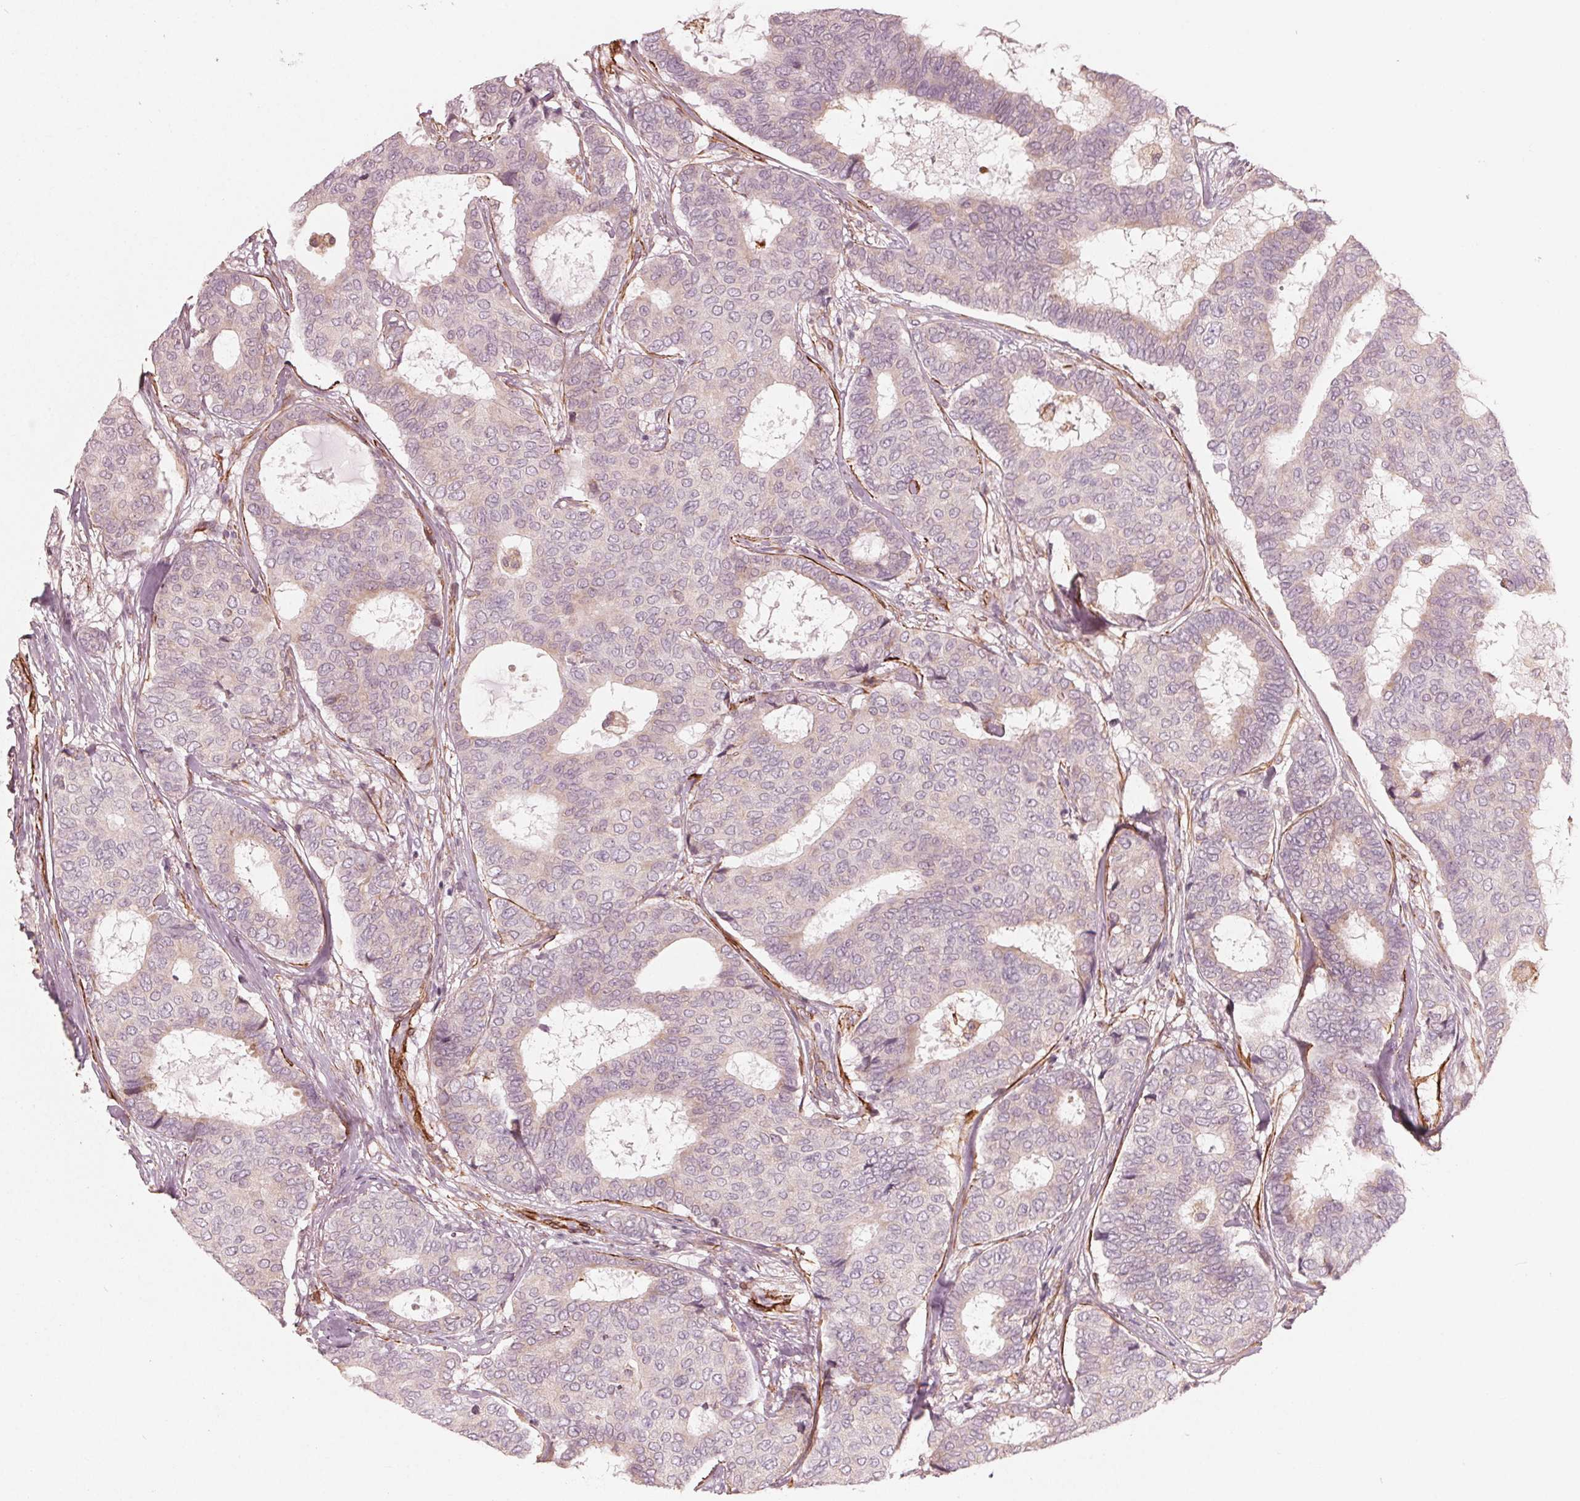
{"staining": {"intensity": "negative", "quantity": "none", "location": "none"}, "tissue": "breast cancer", "cell_type": "Tumor cells", "image_type": "cancer", "snomed": [{"axis": "morphology", "description": "Duct carcinoma"}, {"axis": "topography", "description": "Breast"}], "caption": "Tumor cells show no significant protein expression in breast infiltrating ductal carcinoma.", "gene": "MIER3", "patient": {"sex": "female", "age": 75}}